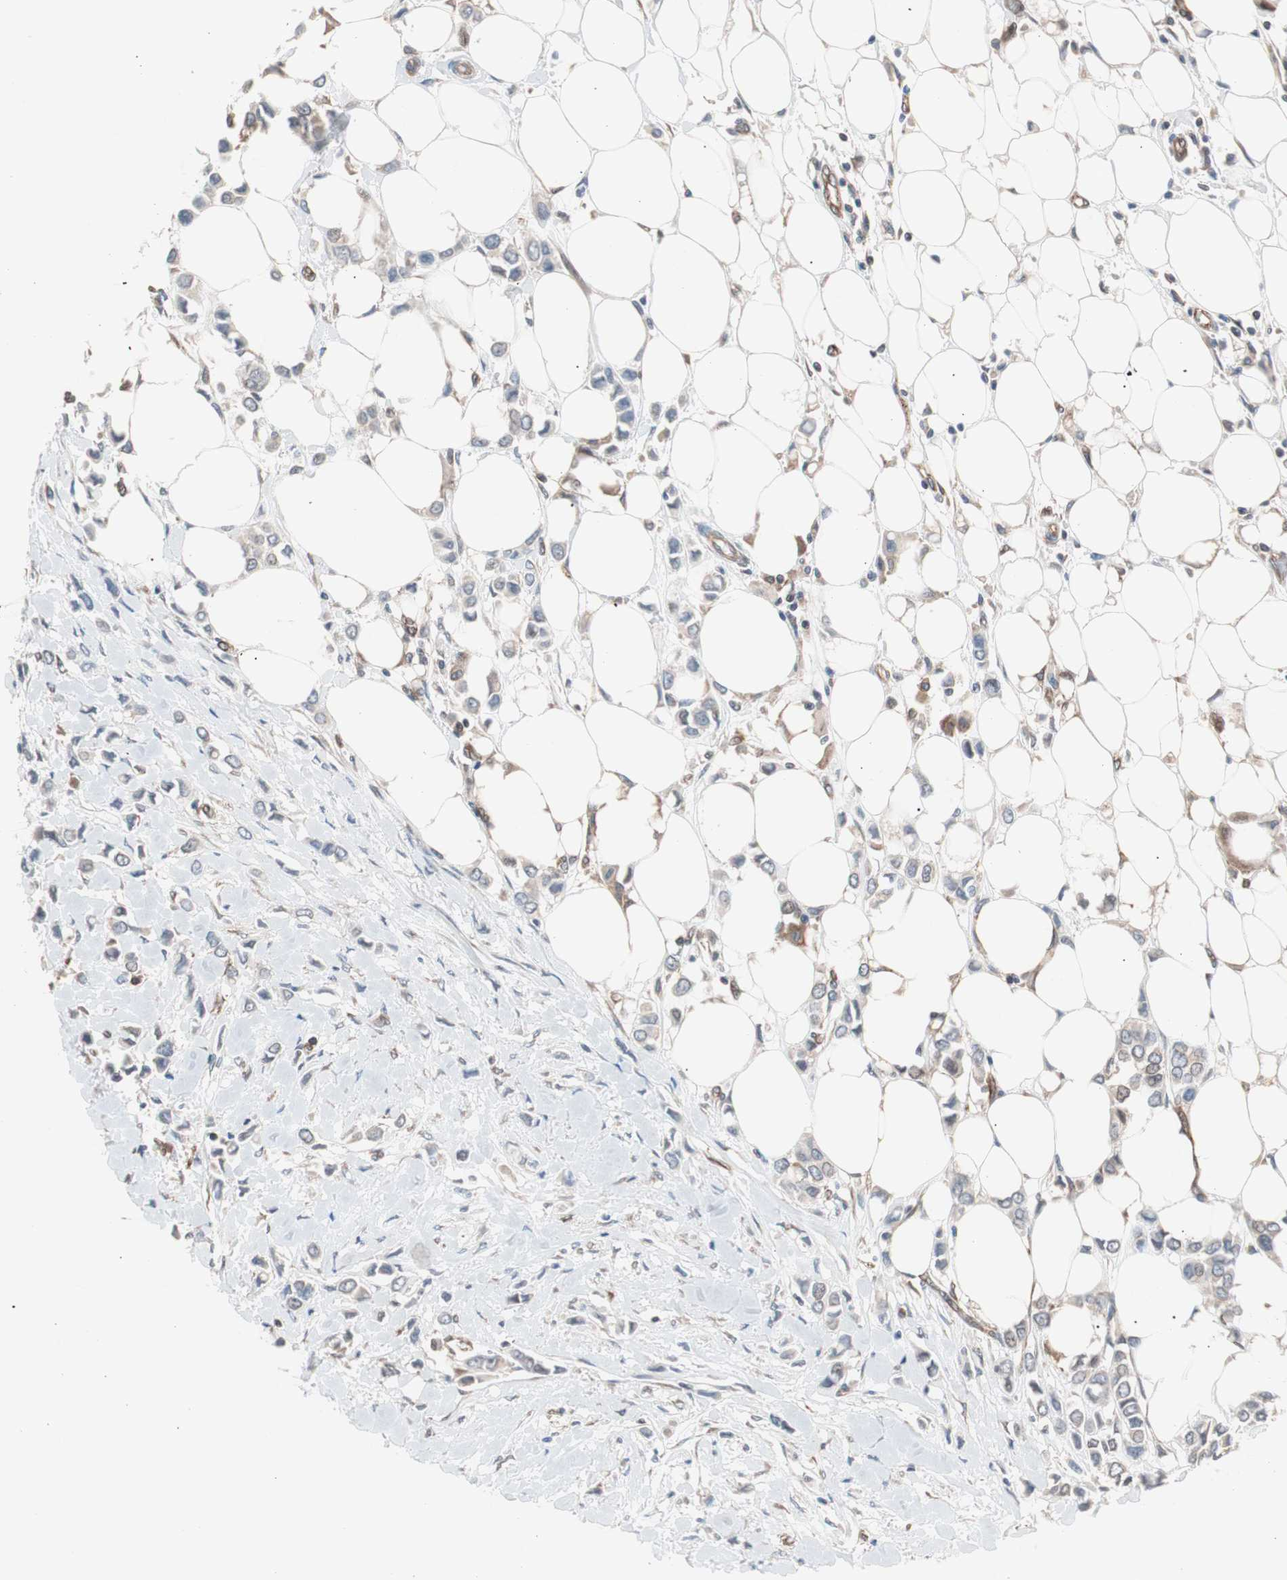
{"staining": {"intensity": "negative", "quantity": "none", "location": "none"}, "tissue": "breast cancer", "cell_type": "Tumor cells", "image_type": "cancer", "snomed": [{"axis": "morphology", "description": "Lobular carcinoma"}, {"axis": "topography", "description": "Breast"}], "caption": "Immunohistochemical staining of lobular carcinoma (breast) displays no significant staining in tumor cells. Nuclei are stained in blue.", "gene": "SMG1", "patient": {"sex": "female", "age": 51}}